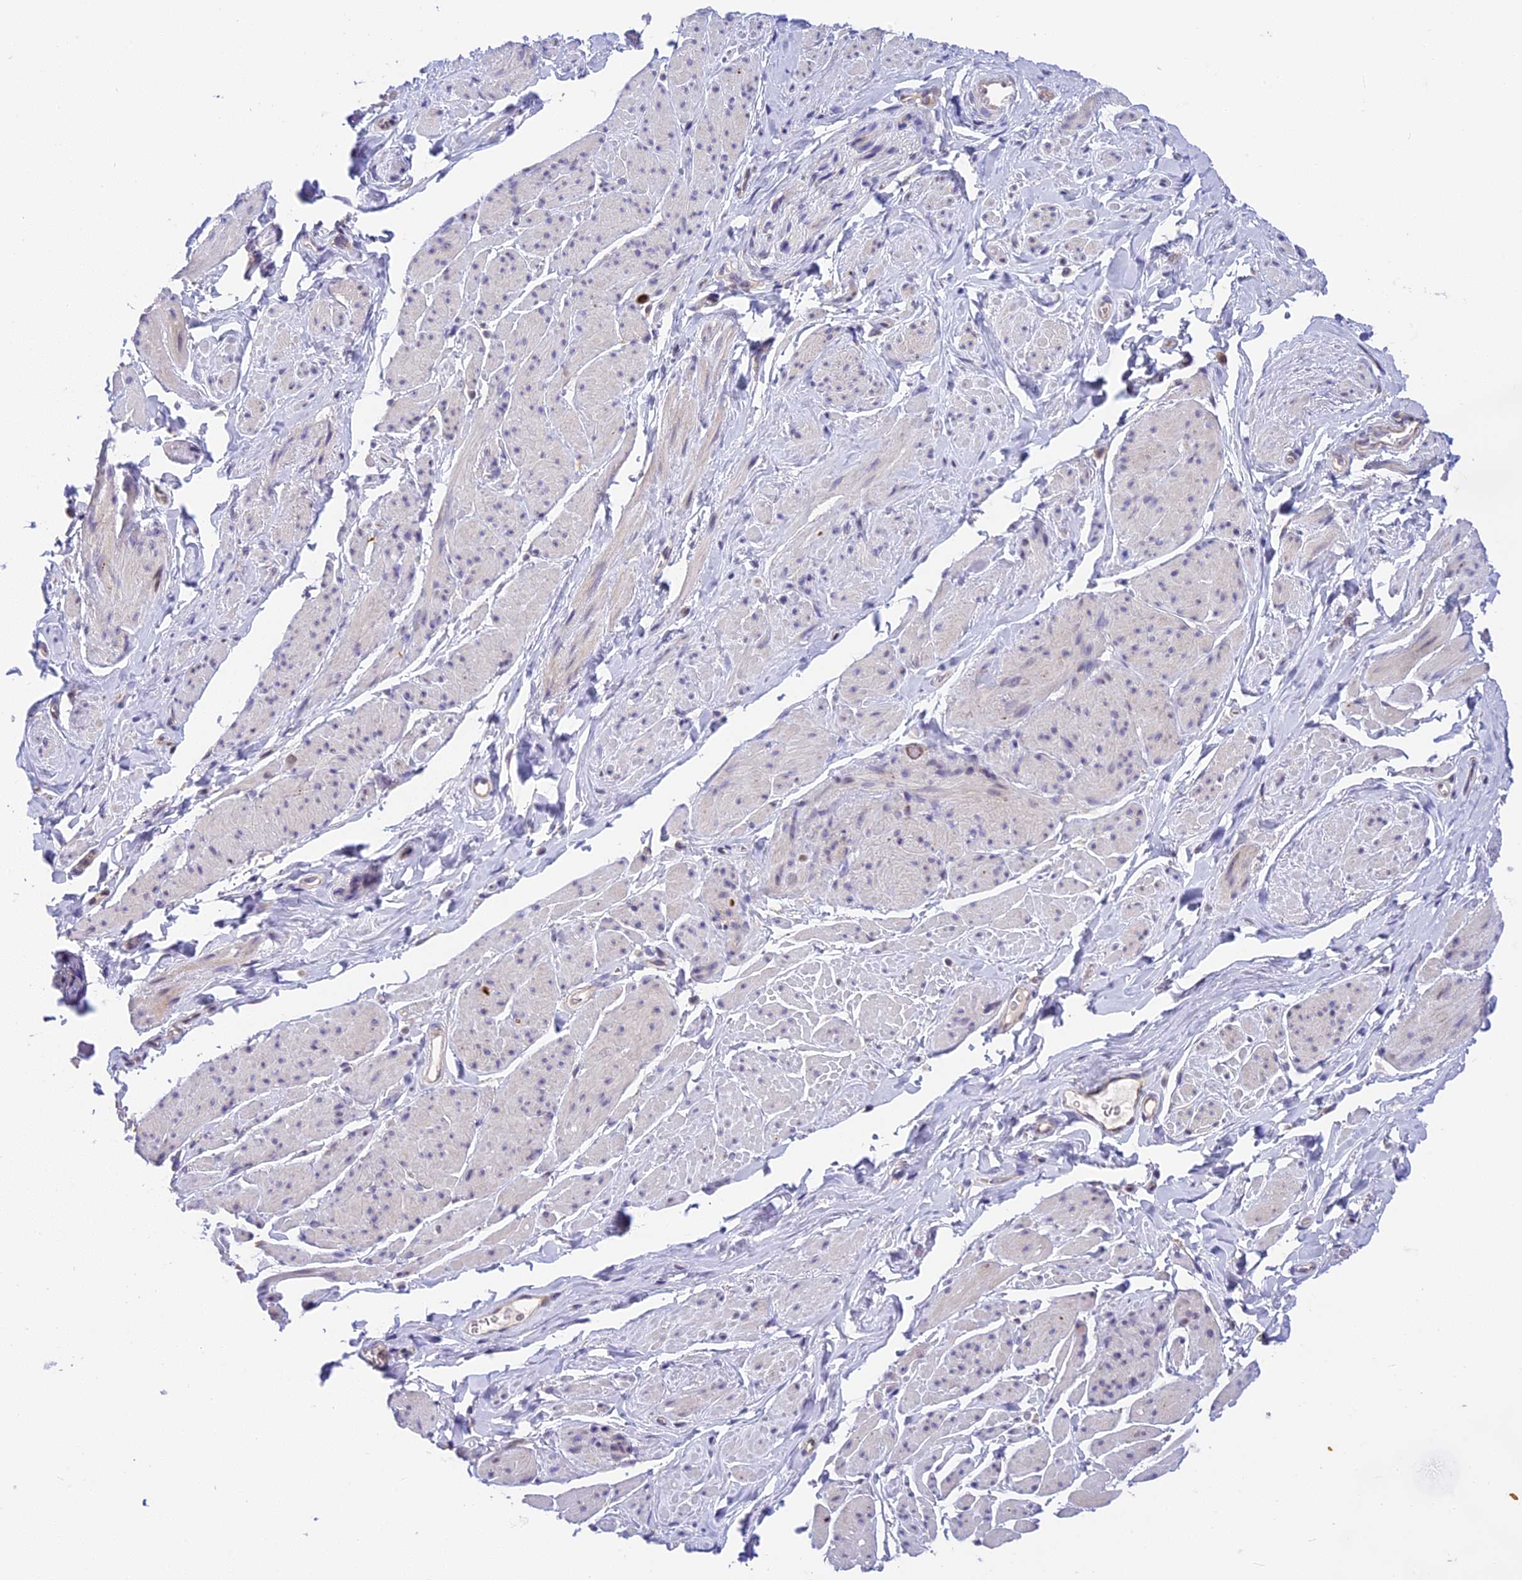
{"staining": {"intensity": "negative", "quantity": "none", "location": "none"}, "tissue": "smooth muscle", "cell_type": "Smooth muscle cells", "image_type": "normal", "snomed": [{"axis": "morphology", "description": "Normal tissue, NOS"}, {"axis": "topography", "description": "Smooth muscle"}, {"axis": "topography", "description": "Peripheral nerve tissue"}], "caption": "DAB (3,3'-diaminobenzidine) immunohistochemical staining of normal smooth muscle demonstrates no significant staining in smooth muscle cells. (Brightfield microscopy of DAB (3,3'-diaminobenzidine) IHC at high magnification).", "gene": "BSCL2", "patient": {"sex": "male", "age": 69}}